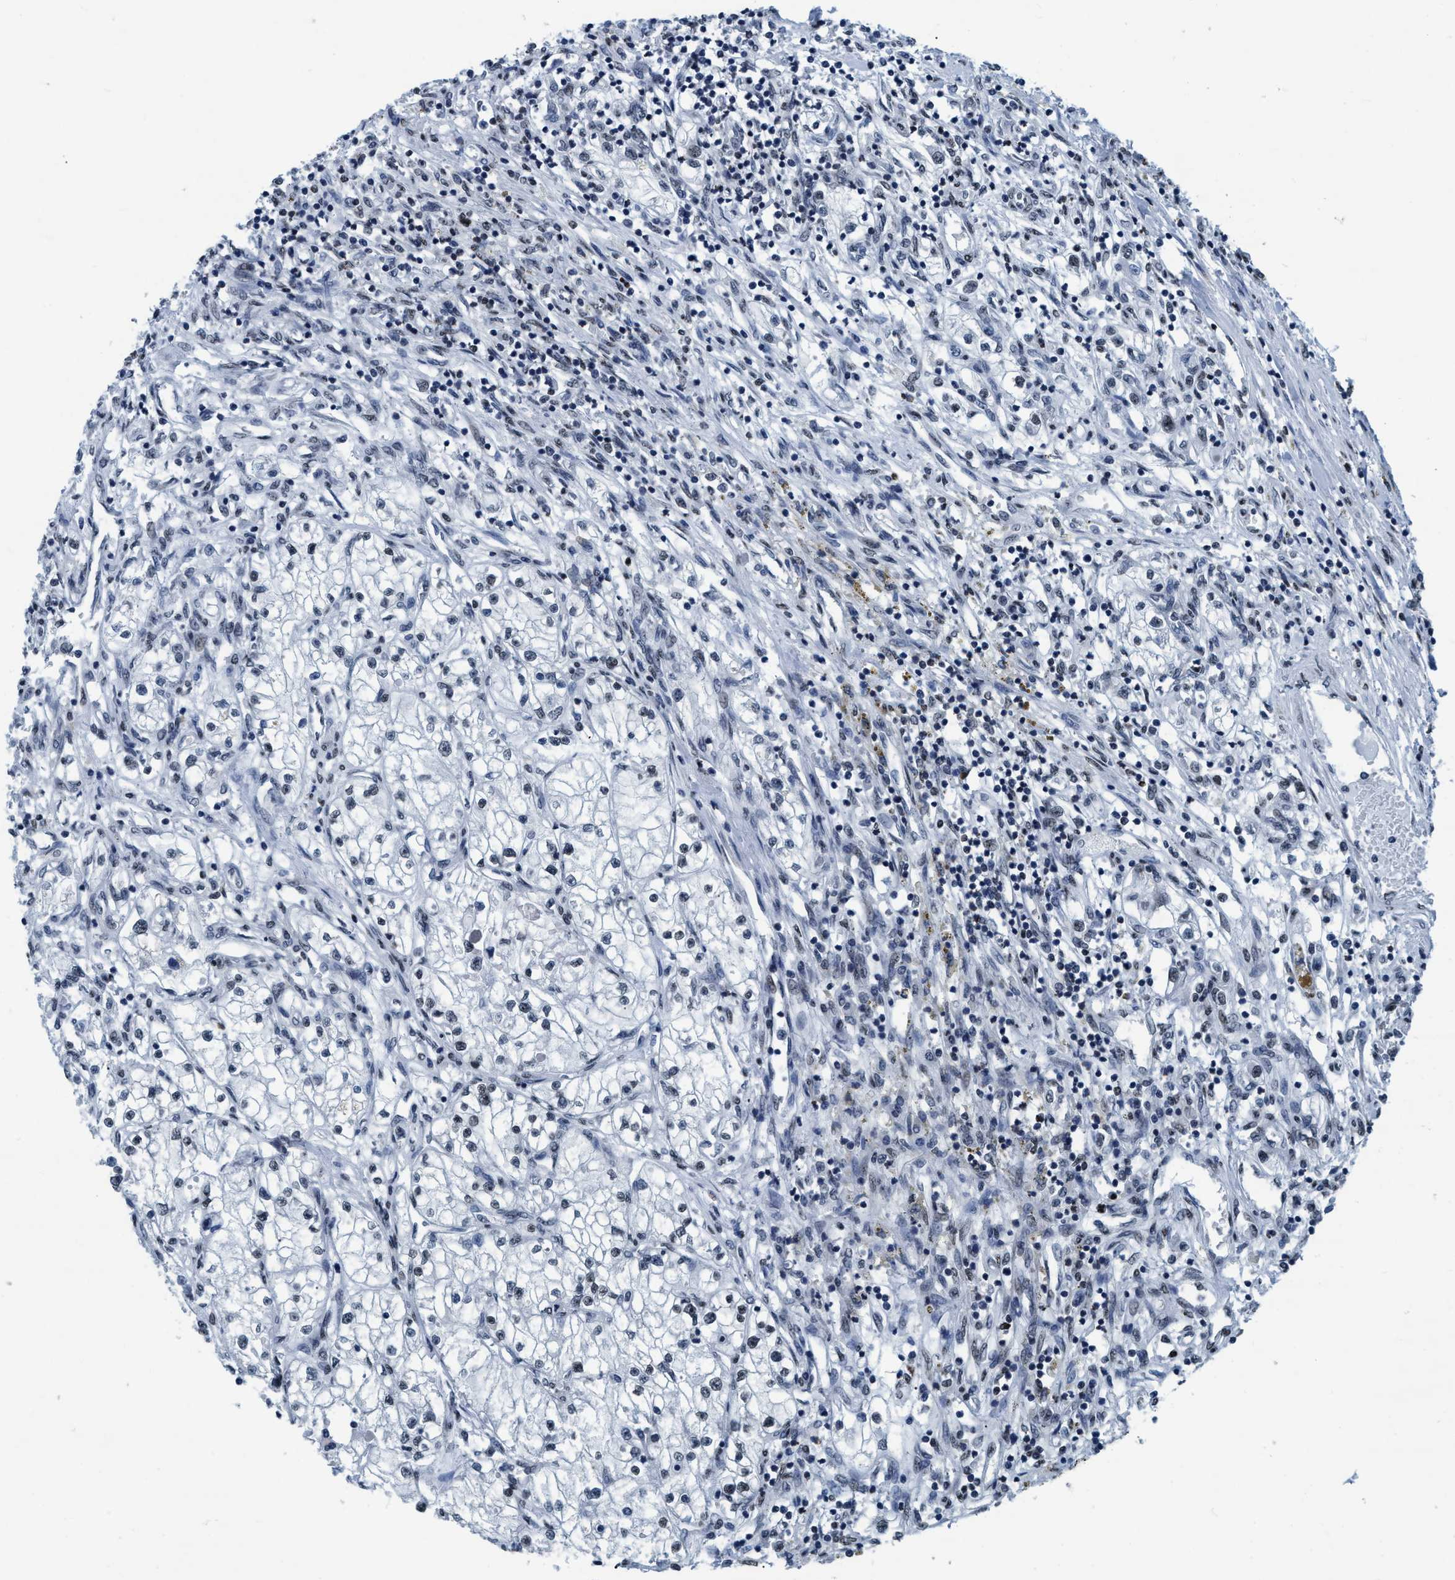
{"staining": {"intensity": "weak", "quantity": "<25%", "location": "nuclear"}, "tissue": "renal cancer", "cell_type": "Tumor cells", "image_type": "cancer", "snomed": [{"axis": "morphology", "description": "Adenocarcinoma, NOS"}, {"axis": "topography", "description": "Kidney"}], "caption": "The histopathology image reveals no significant staining in tumor cells of renal cancer. Brightfield microscopy of immunohistochemistry stained with DAB (3,3'-diaminobenzidine) (brown) and hematoxylin (blue), captured at high magnification.", "gene": "CCNE2", "patient": {"sex": "male", "age": 68}}